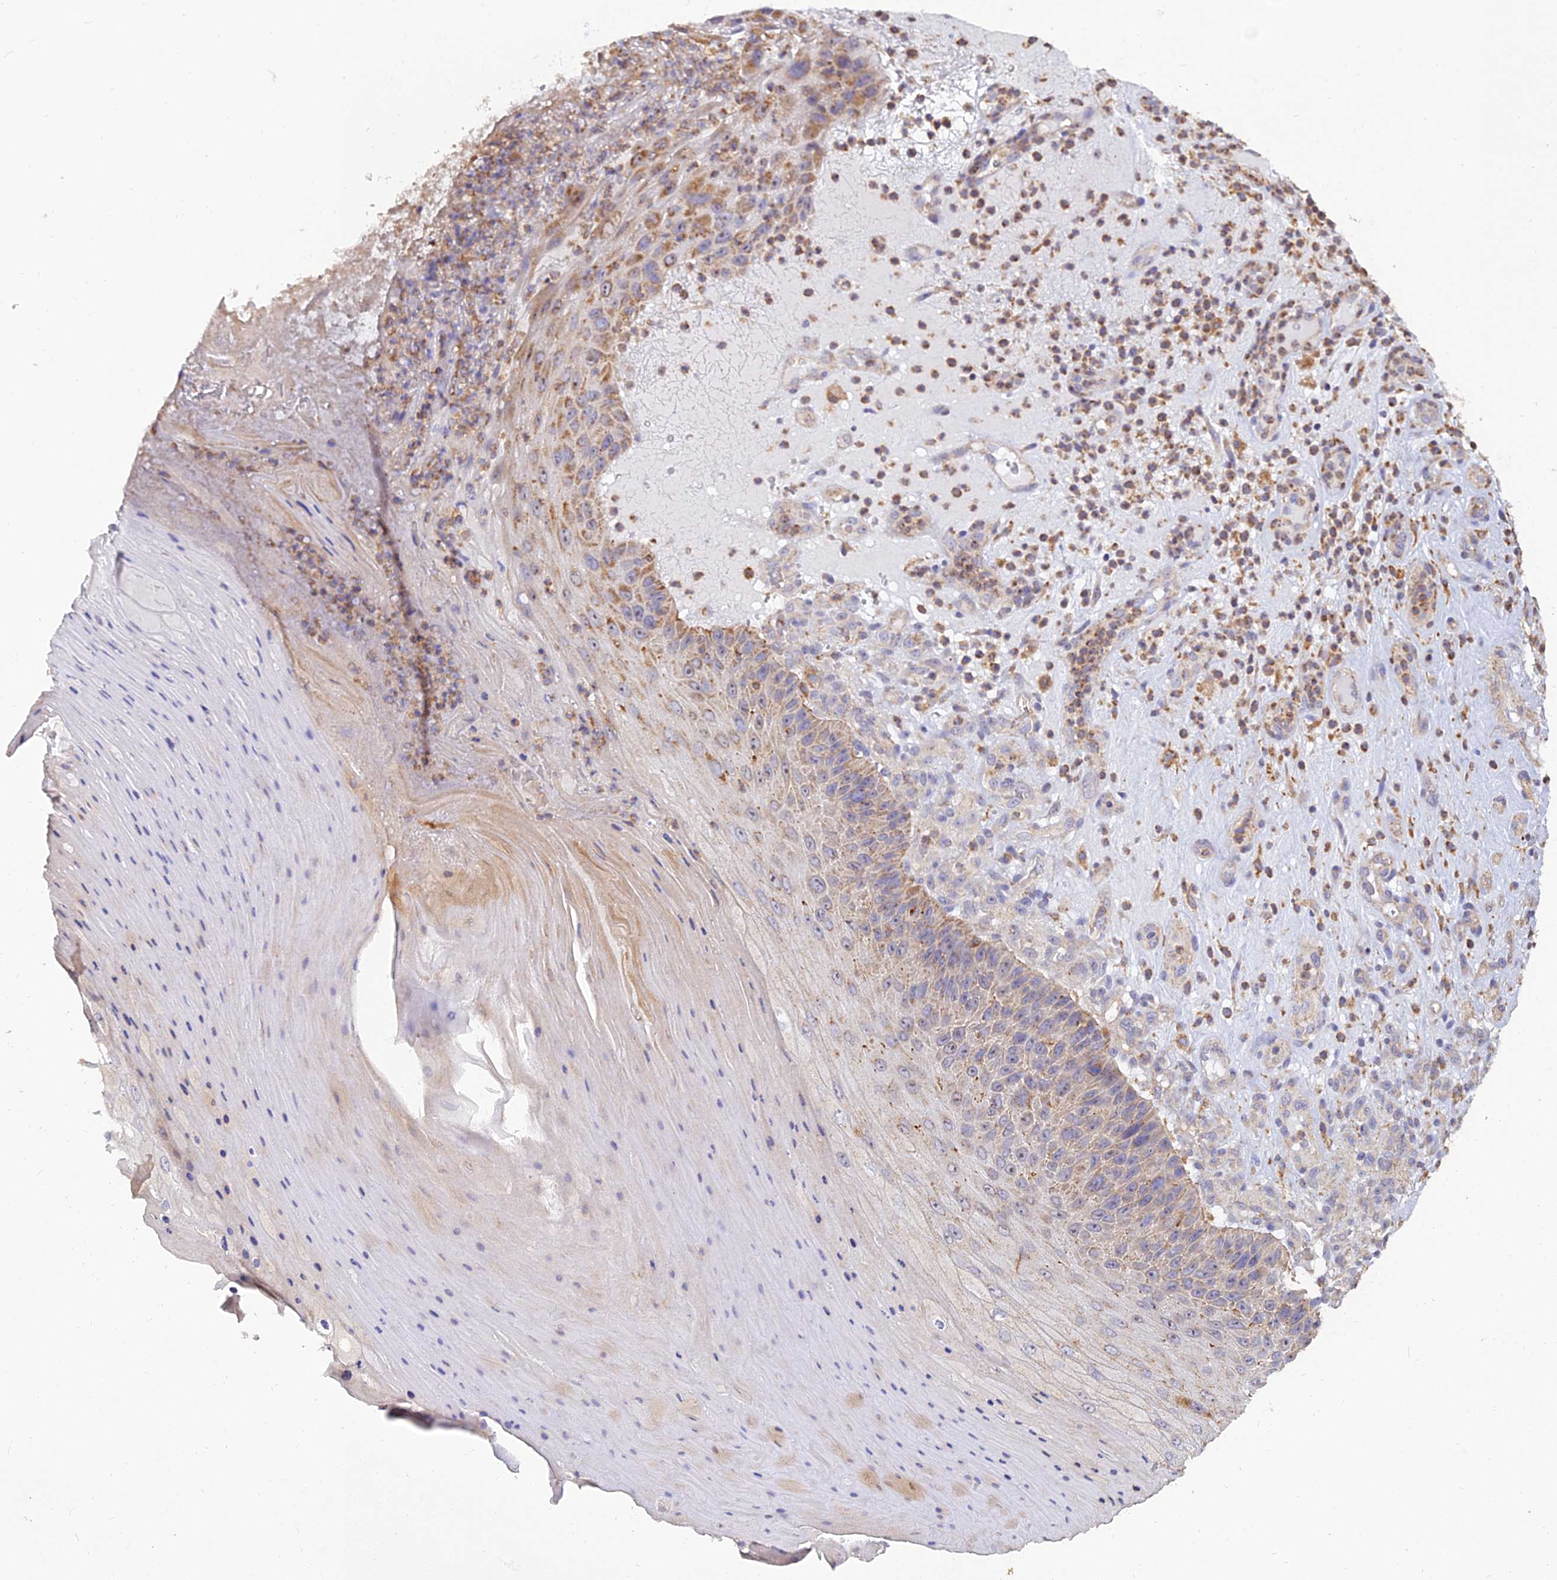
{"staining": {"intensity": "moderate", "quantity": "<25%", "location": "cytoplasmic/membranous"}, "tissue": "skin cancer", "cell_type": "Tumor cells", "image_type": "cancer", "snomed": [{"axis": "morphology", "description": "Squamous cell carcinoma, NOS"}, {"axis": "topography", "description": "Skin"}], "caption": "IHC image of neoplastic tissue: human skin cancer (squamous cell carcinoma) stained using immunohistochemistry exhibits low levels of moderate protein expression localized specifically in the cytoplasmic/membranous of tumor cells, appearing as a cytoplasmic/membranous brown color.", "gene": "ARL8B", "patient": {"sex": "female", "age": 88}}